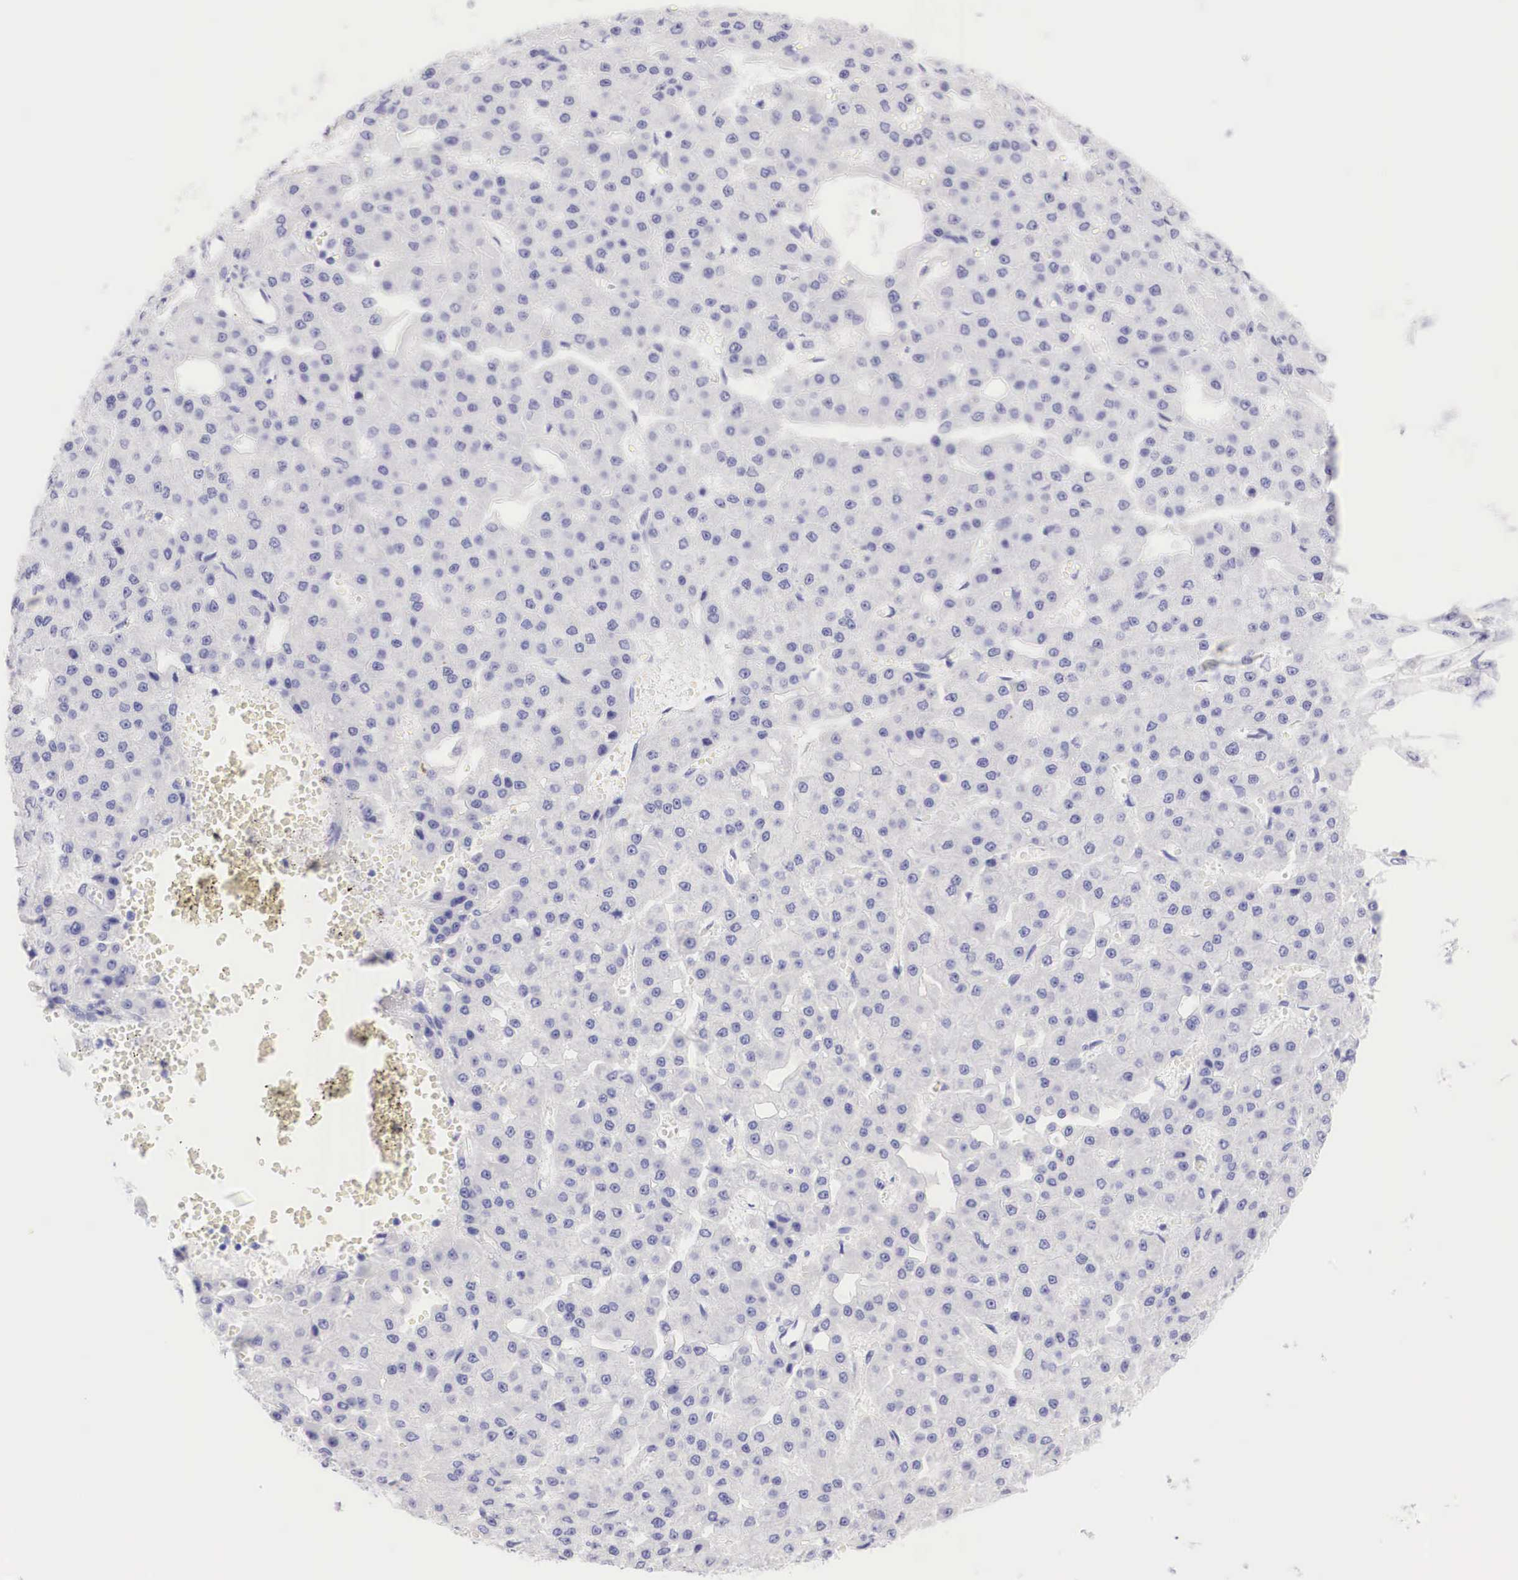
{"staining": {"intensity": "negative", "quantity": "none", "location": "none"}, "tissue": "liver cancer", "cell_type": "Tumor cells", "image_type": "cancer", "snomed": [{"axis": "morphology", "description": "Carcinoma, Hepatocellular, NOS"}, {"axis": "topography", "description": "Liver"}], "caption": "The micrograph exhibits no significant staining in tumor cells of hepatocellular carcinoma (liver).", "gene": "TYR", "patient": {"sex": "male", "age": 47}}